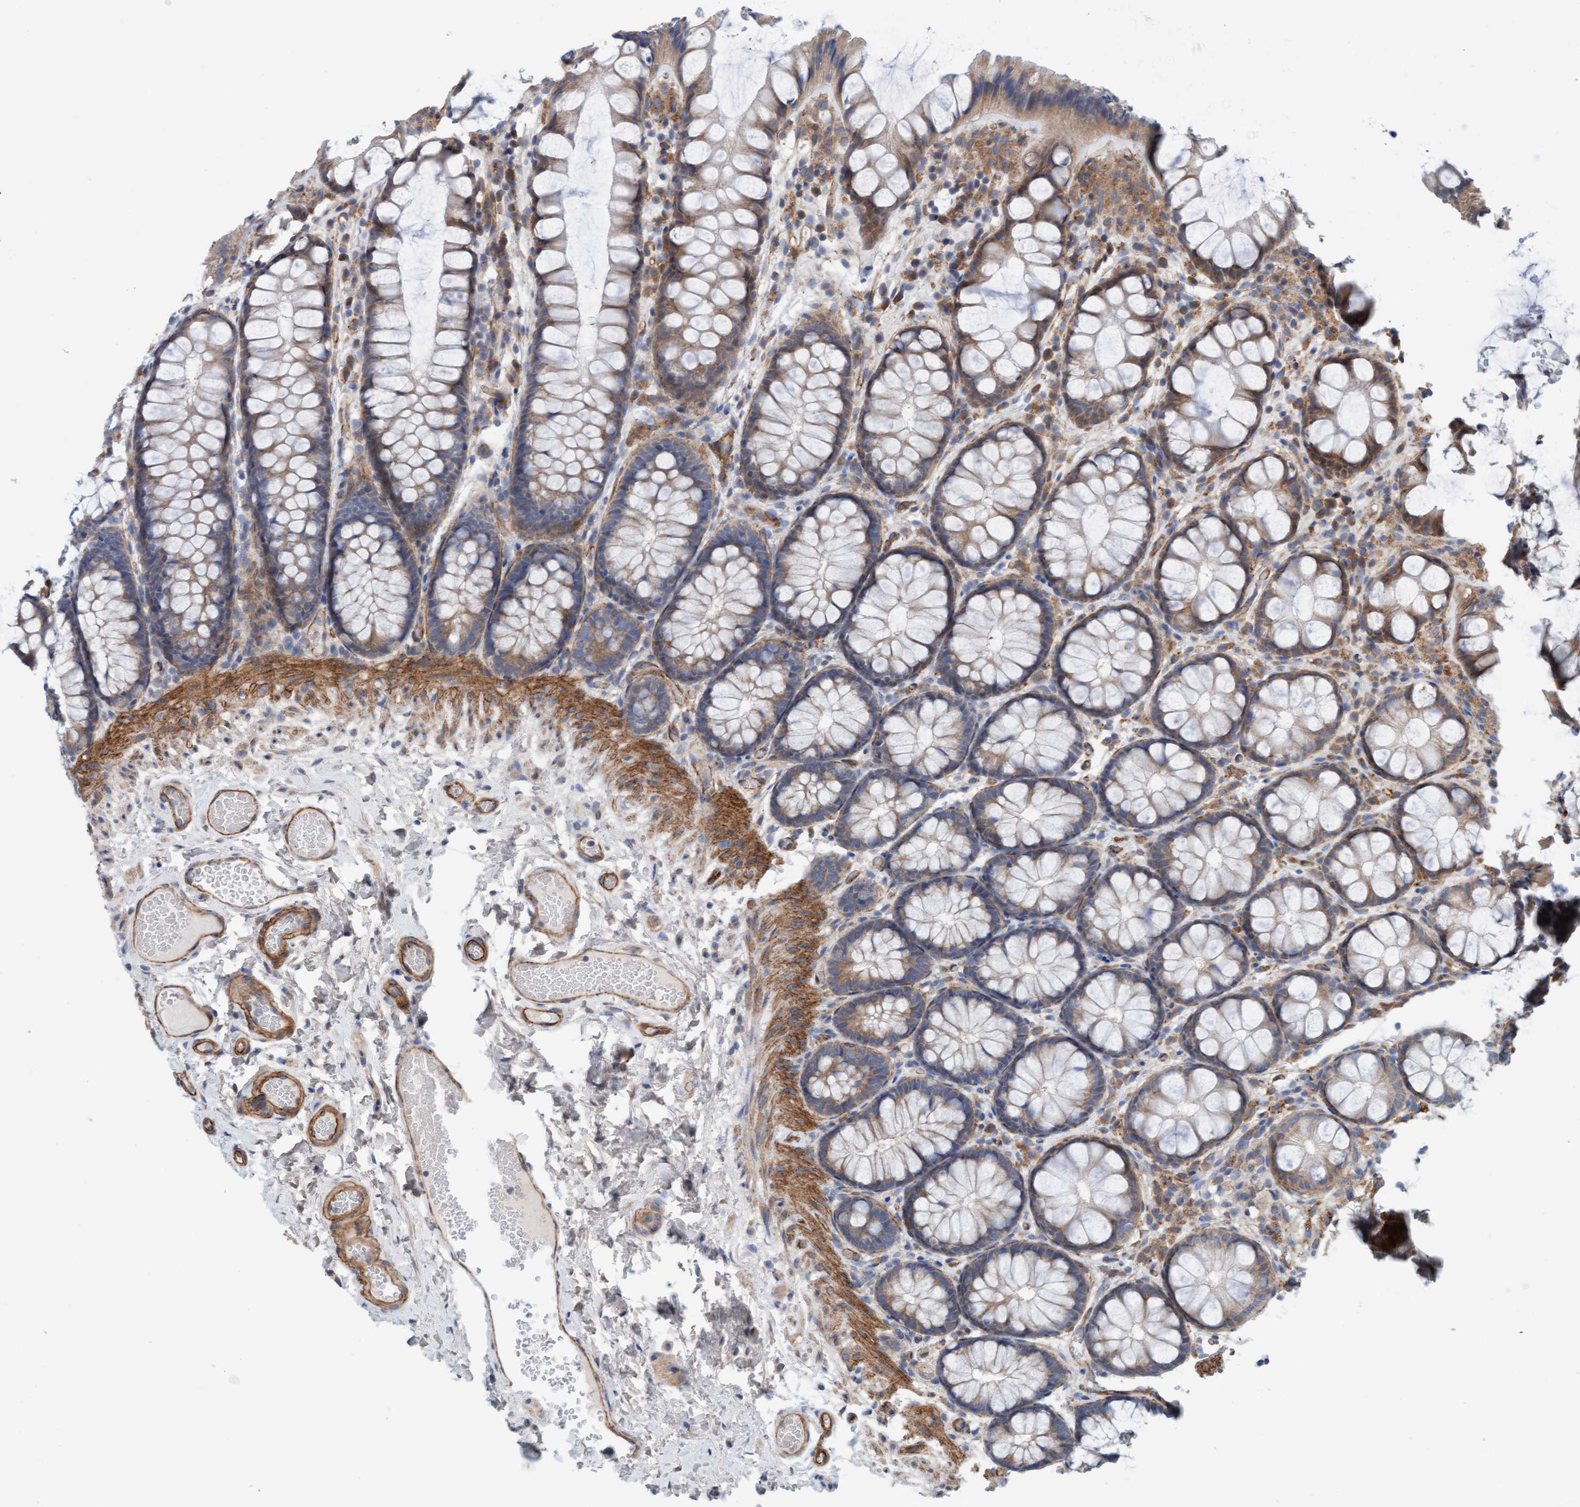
{"staining": {"intensity": "moderate", "quantity": ">75%", "location": "cytoplasmic/membranous"}, "tissue": "colon", "cell_type": "Endothelial cells", "image_type": "normal", "snomed": [{"axis": "morphology", "description": "Normal tissue, NOS"}, {"axis": "topography", "description": "Colon"}], "caption": "IHC image of benign colon stained for a protein (brown), which demonstrates medium levels of moderate cytoplasmic/membranous positivity in approximately >75% of endothelial cells.", "gene": "CDK5RAP3", "patient": {"sex": "male", "age": 47}}